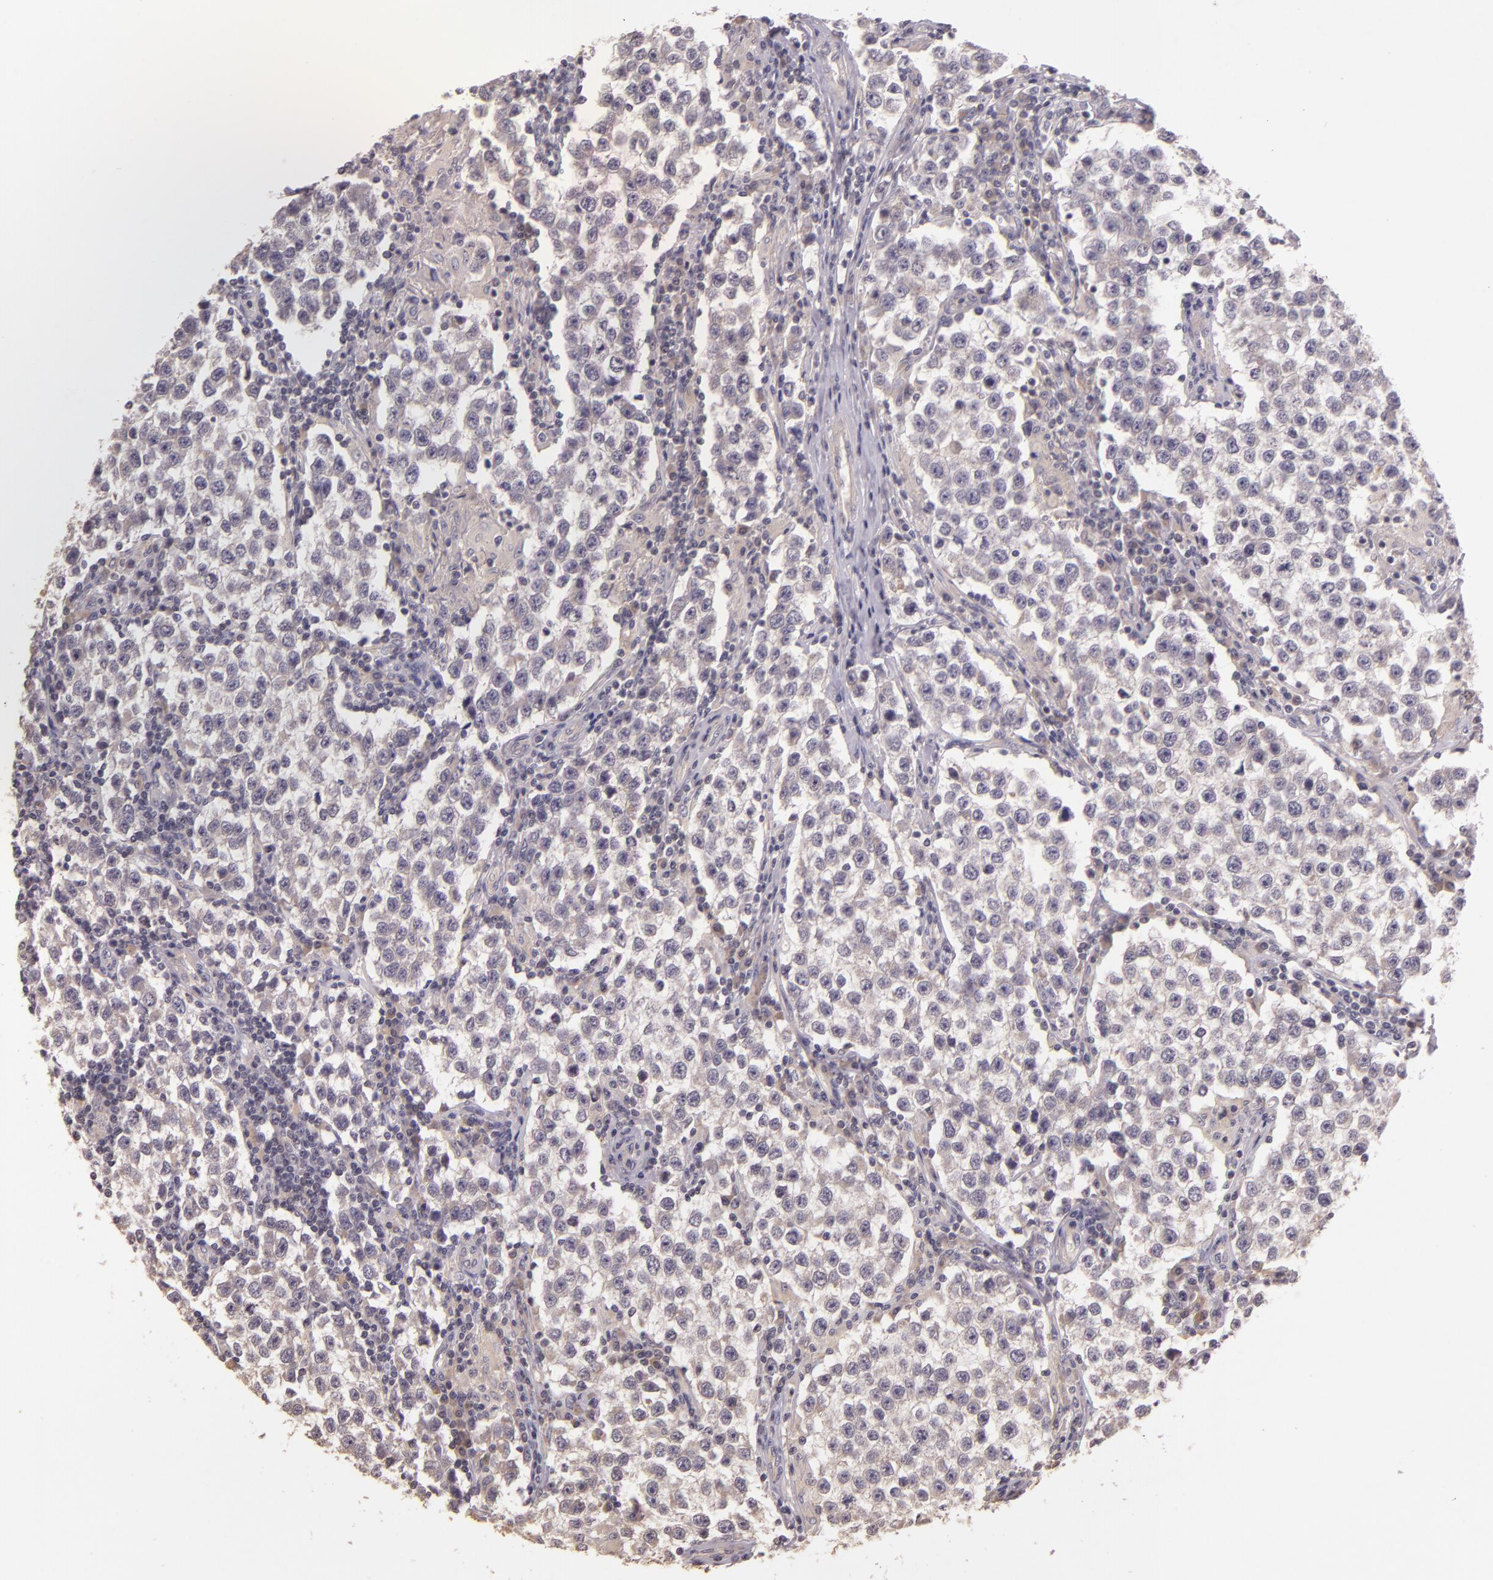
{"staining": {"intensity": "negative", "quantity": "none", "location": "none"}, "tissue": "testis cancer", "cell_type": "Tumor cells", "image_type": "cancer", "snomed": [{"axis": "morphology", "description": "Seminoma, NOS"}, {"axis": "topography", "description": "Testis"}], "caption": "This is an immunohistochemistry (IHC) micrograph of testis seminoma. There is no positivity in tumor cells.", "gene": "ARMH4", "patient": {"sex": "male", "age": 36}}